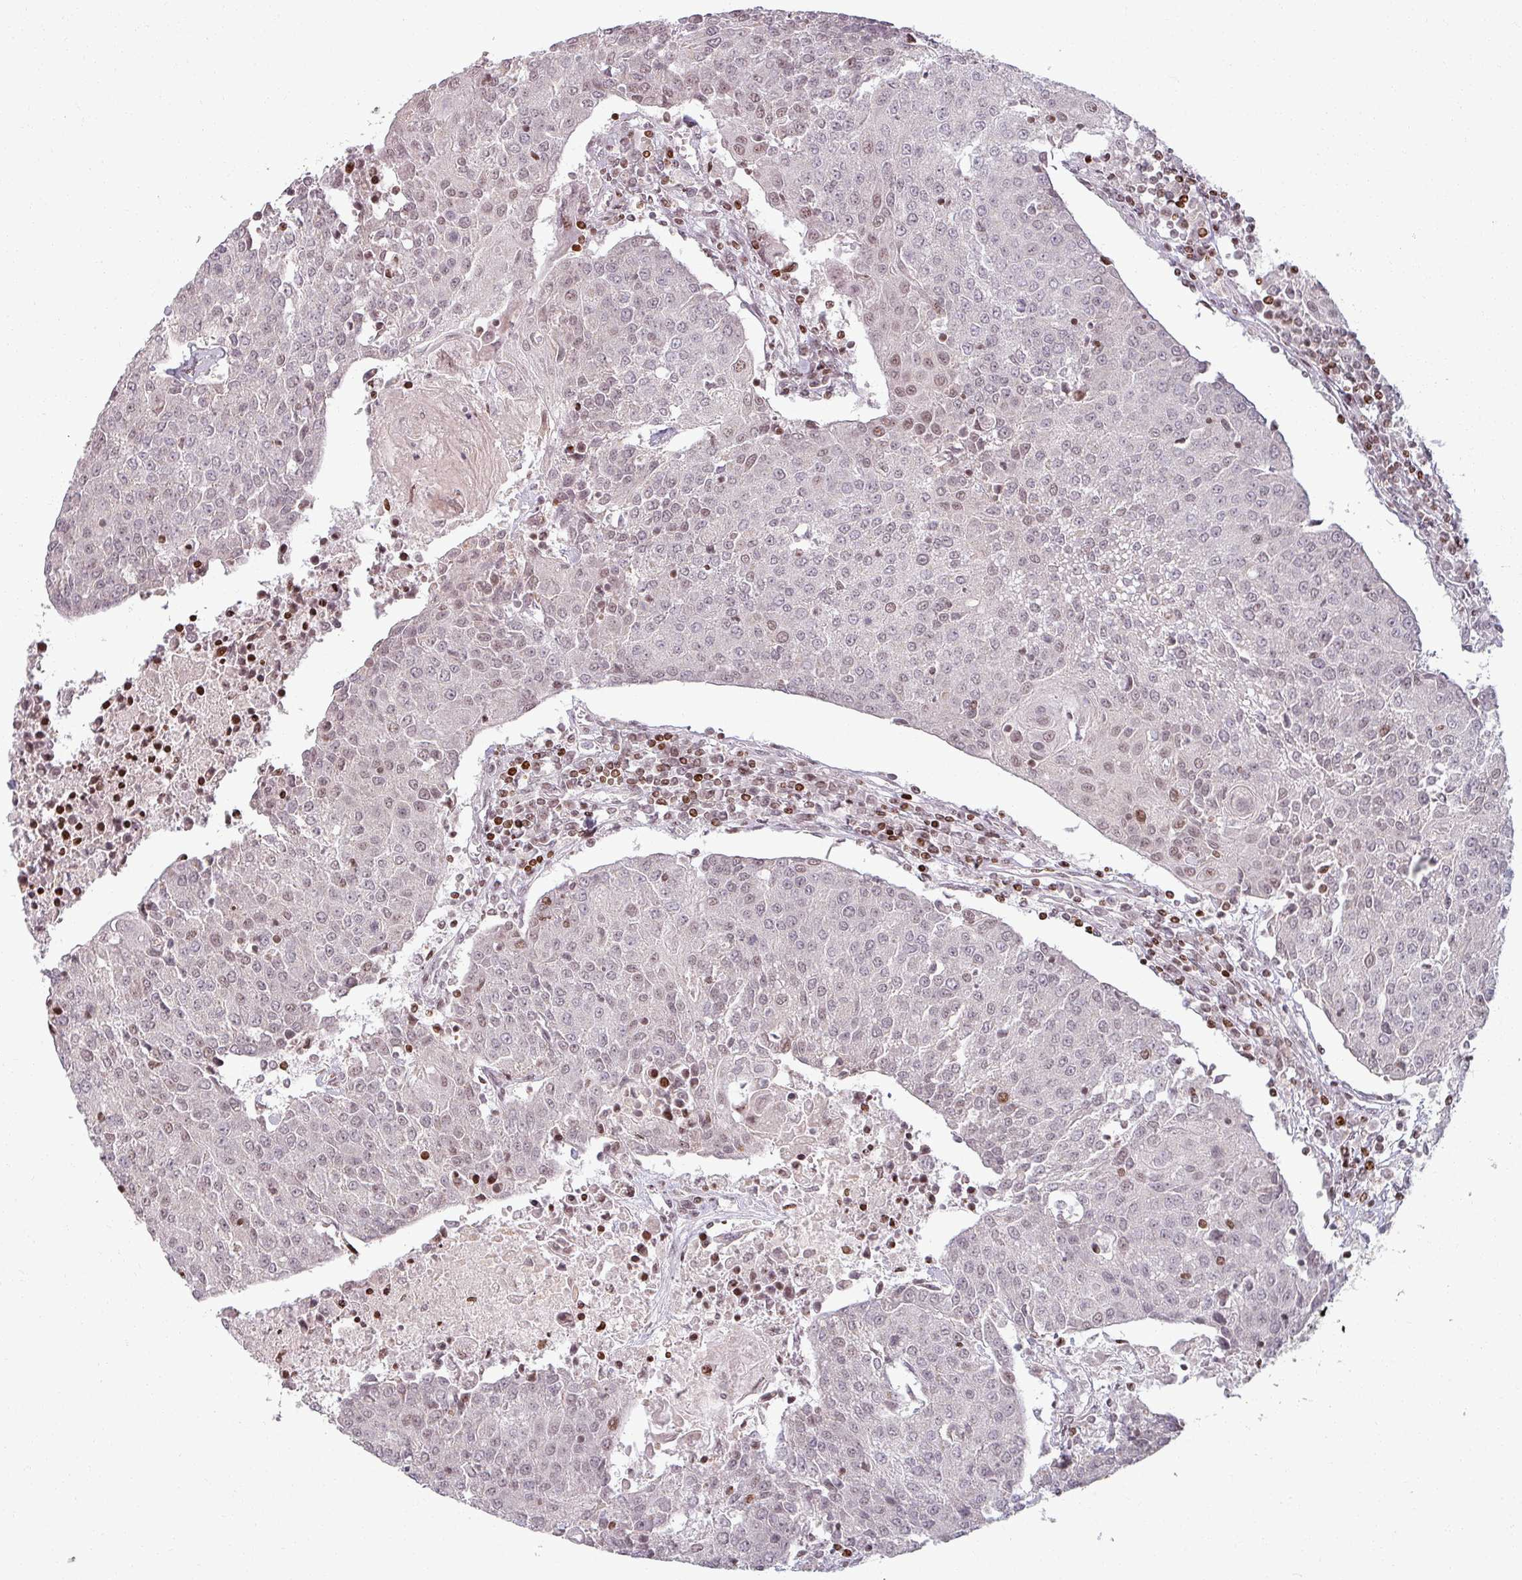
{"staining": {"intensity": "weak", "quantity": "25%-75%", "location": "nuclear"}, "tissue": "urothelial cancer", "cell_type": "Tumor cells", "image_type": "cancer", "snomed": [{"axis": "morphology", "description": "Urothelial carcinoma, High grade"}, {"axis": "topography", "description": "Urinary bladder"}], "caption": "Urothelial cancer tissue demonstrates weak nuclear positivity in approximately 25%-75% of tumor cells", "gene": "NCOR1", "patient": {"sex": "female", "age": 85}}